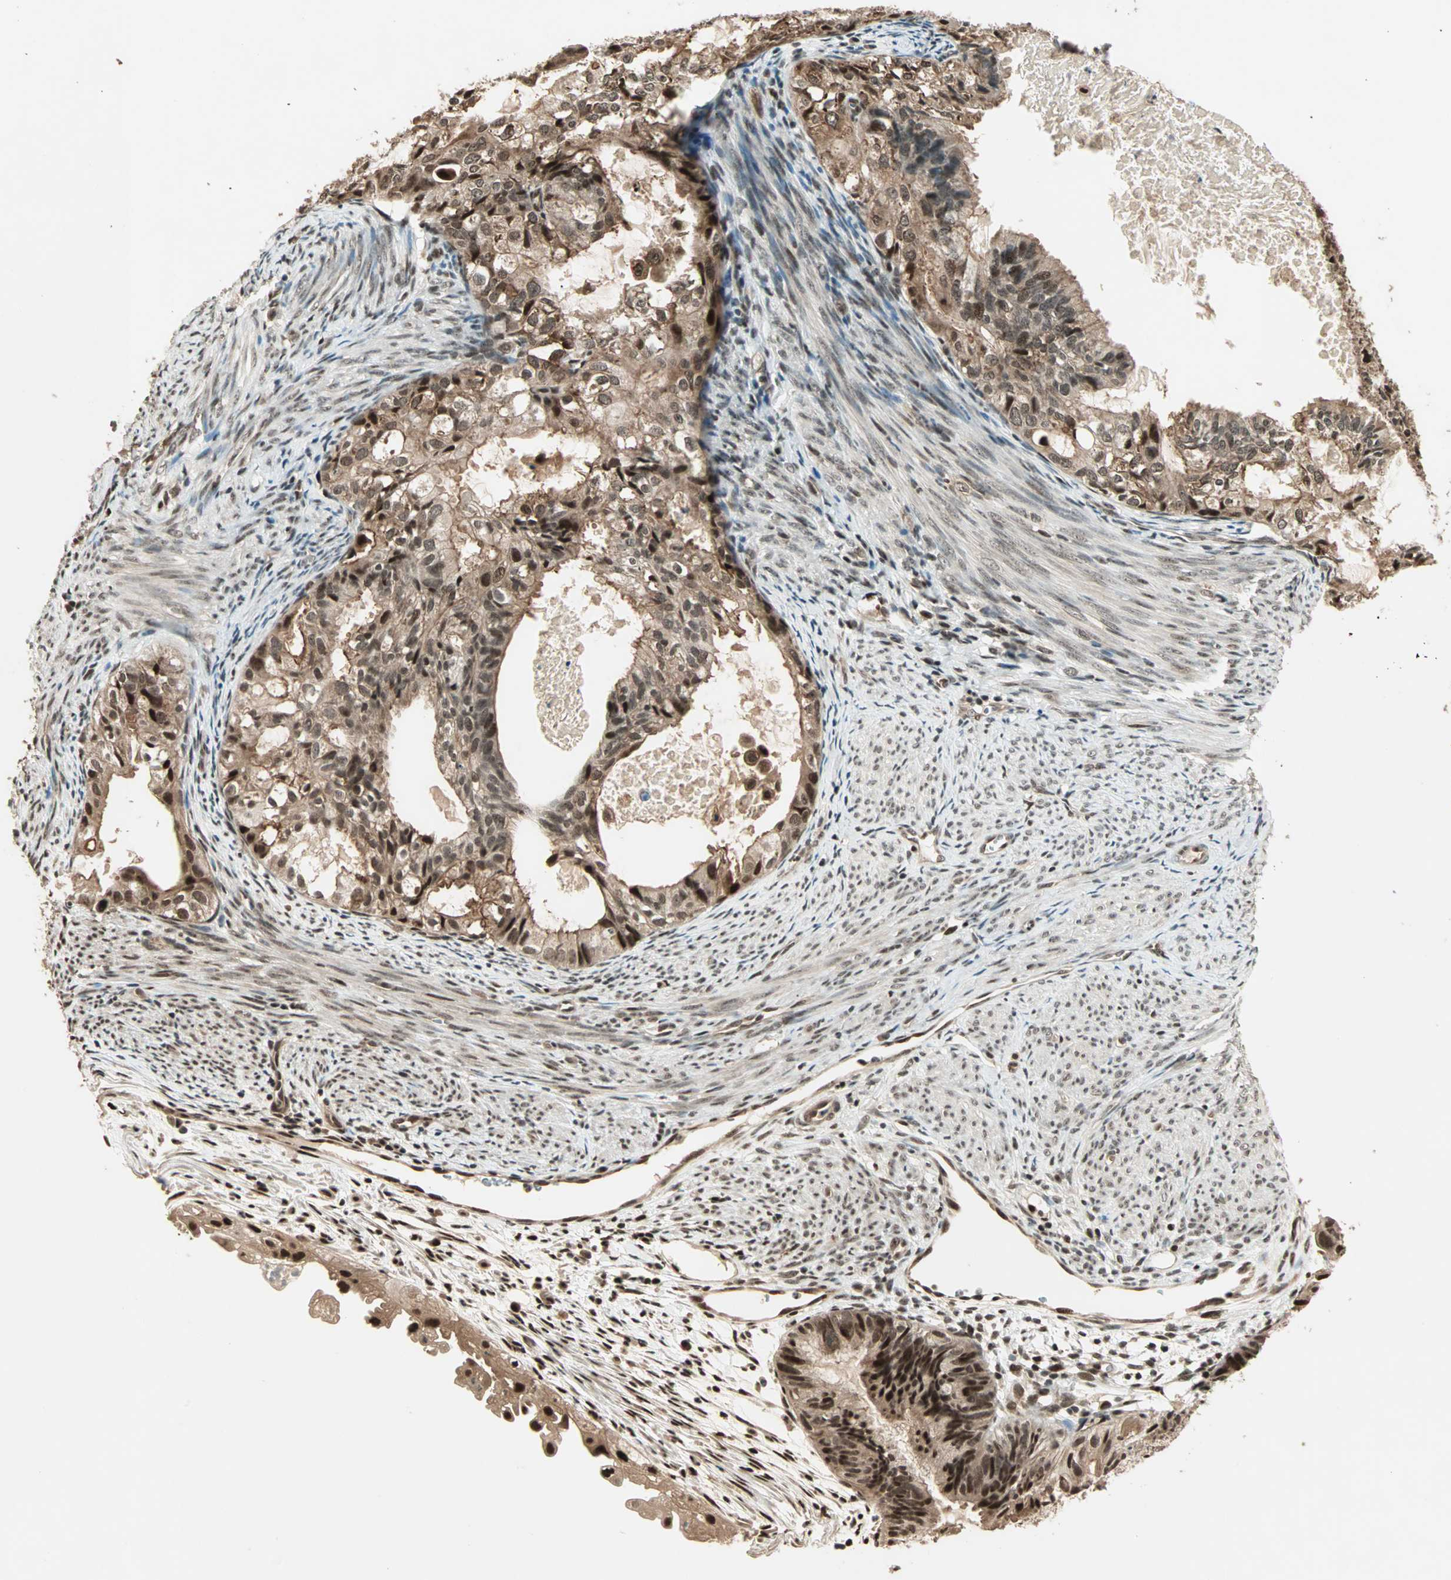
{"staining": {"intensity": "strong", "quantity": ">75%", "location": "nuclear"}, "tissue": "cervical cancer", "cell_type": "Tumor cells", "image_type": "cancer", "snomed": [{"axis": "morphology", "description": "Normal tissue, NOS"}, {"axis": "morphology", "description": "Adenocarcinoma, NOS"}, {"axis": "topography", "description": "Cervix"}, {"axis": "topography", "description": "Endometrium"}], "caption": "Adenocarcinoma (cervical) was stained to show a protein in brown. There is high levels of strong nuclear expression in about >75% of tumor cells. (IHC, brightfield microscopy, high magnification).", "gene": "ZNF44", "patient": {"sex": "female", "age": 86}}